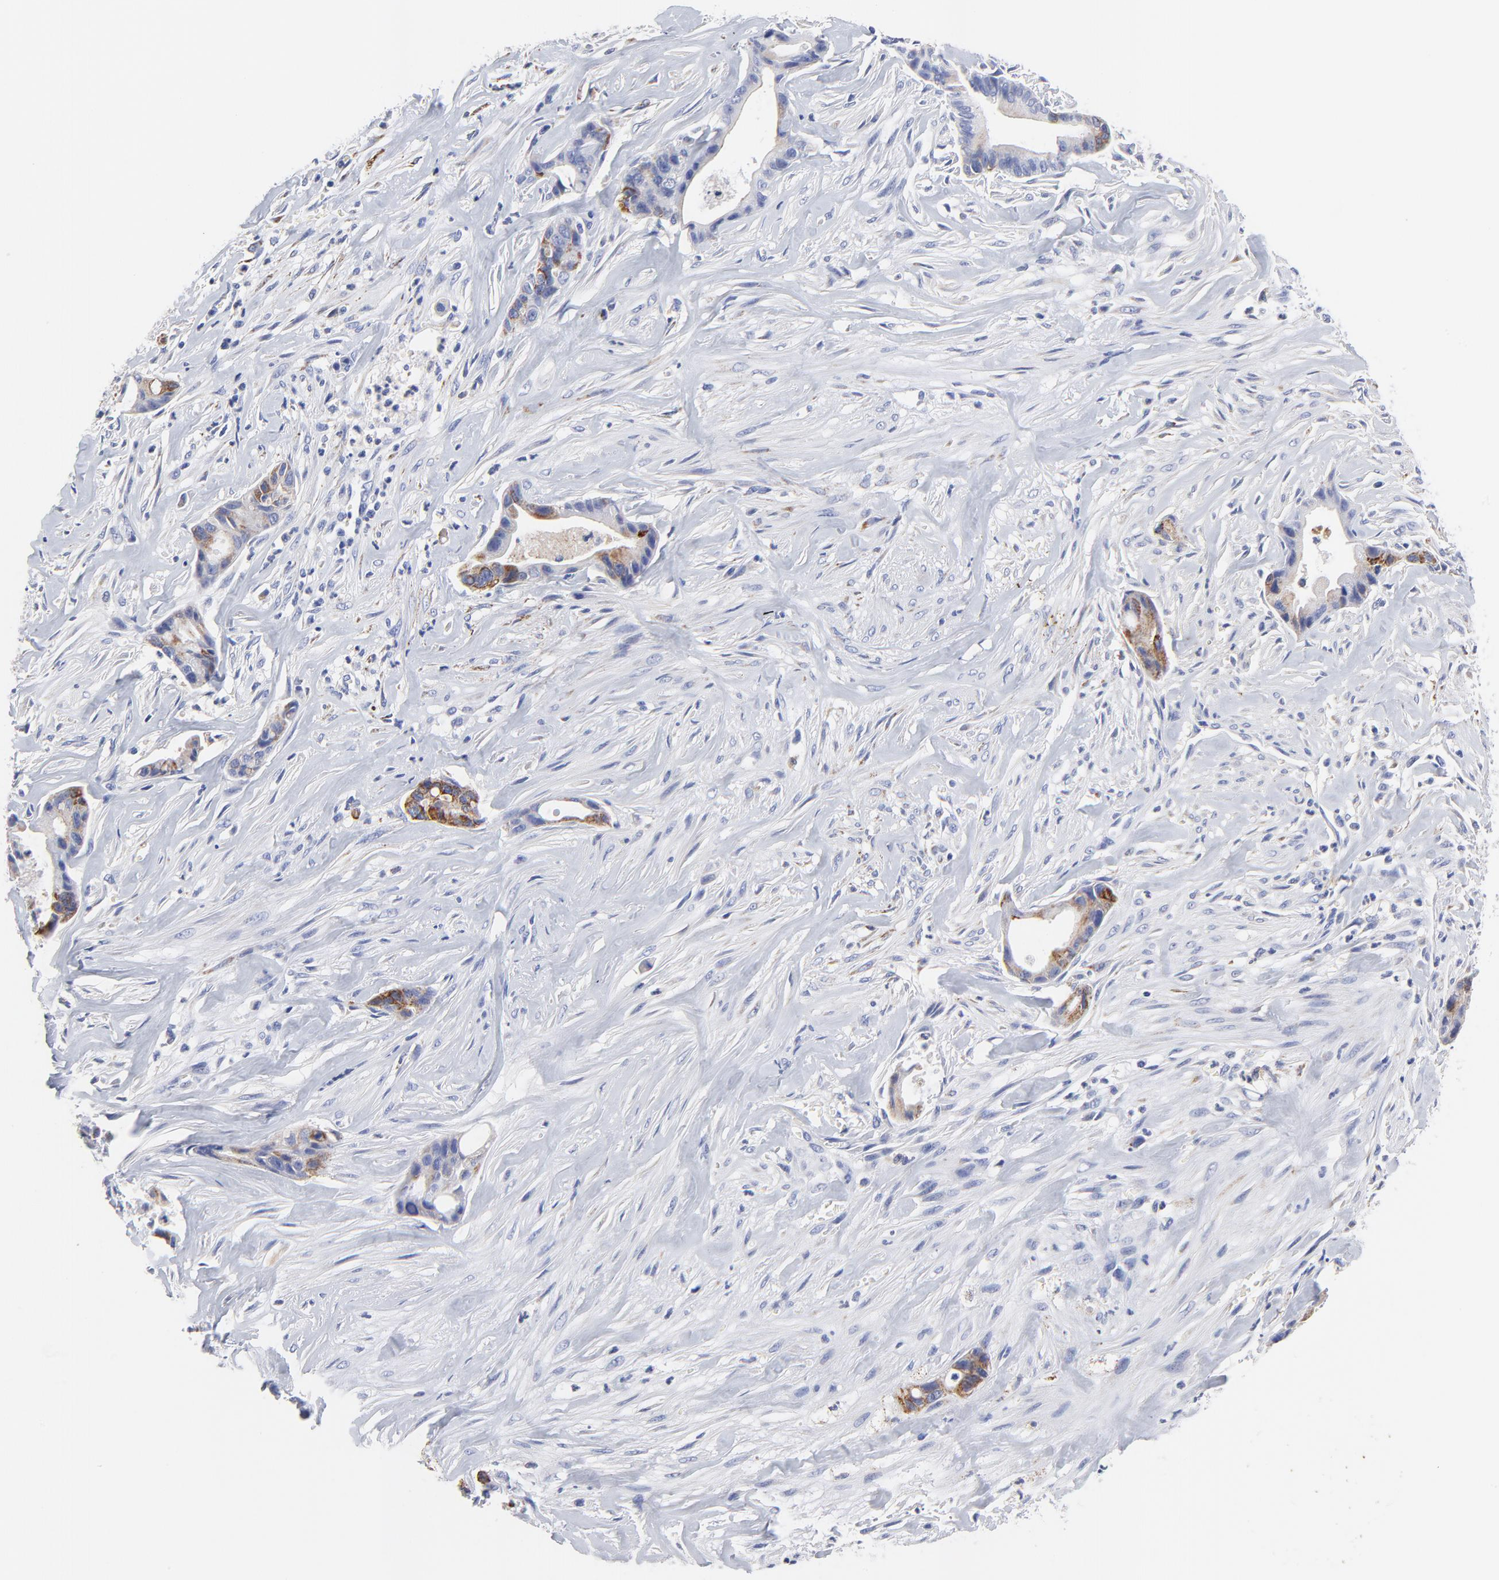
{"staining": {"intensity": "moderate", "quantity": "25%-75%", "location": "cytoplasmic/membranous"}, "tissue": "liver cancer", "cell_type": "Tumor cells", "image_type": "cancer", "snomed": [{"axis": "morphology", "description": "Cholangiocarcinoma"}, {"axis": "topography", "description": "Liver"}], "caption": "Immunohistochemistry (DAB) staining of liver cancer exhibits moderate cytoplasmic/membranous protein staining in approximately 25%-75% of tumor cells.", "gene": "FBXO10", "patient": {"sex": "female", "age": 55}}